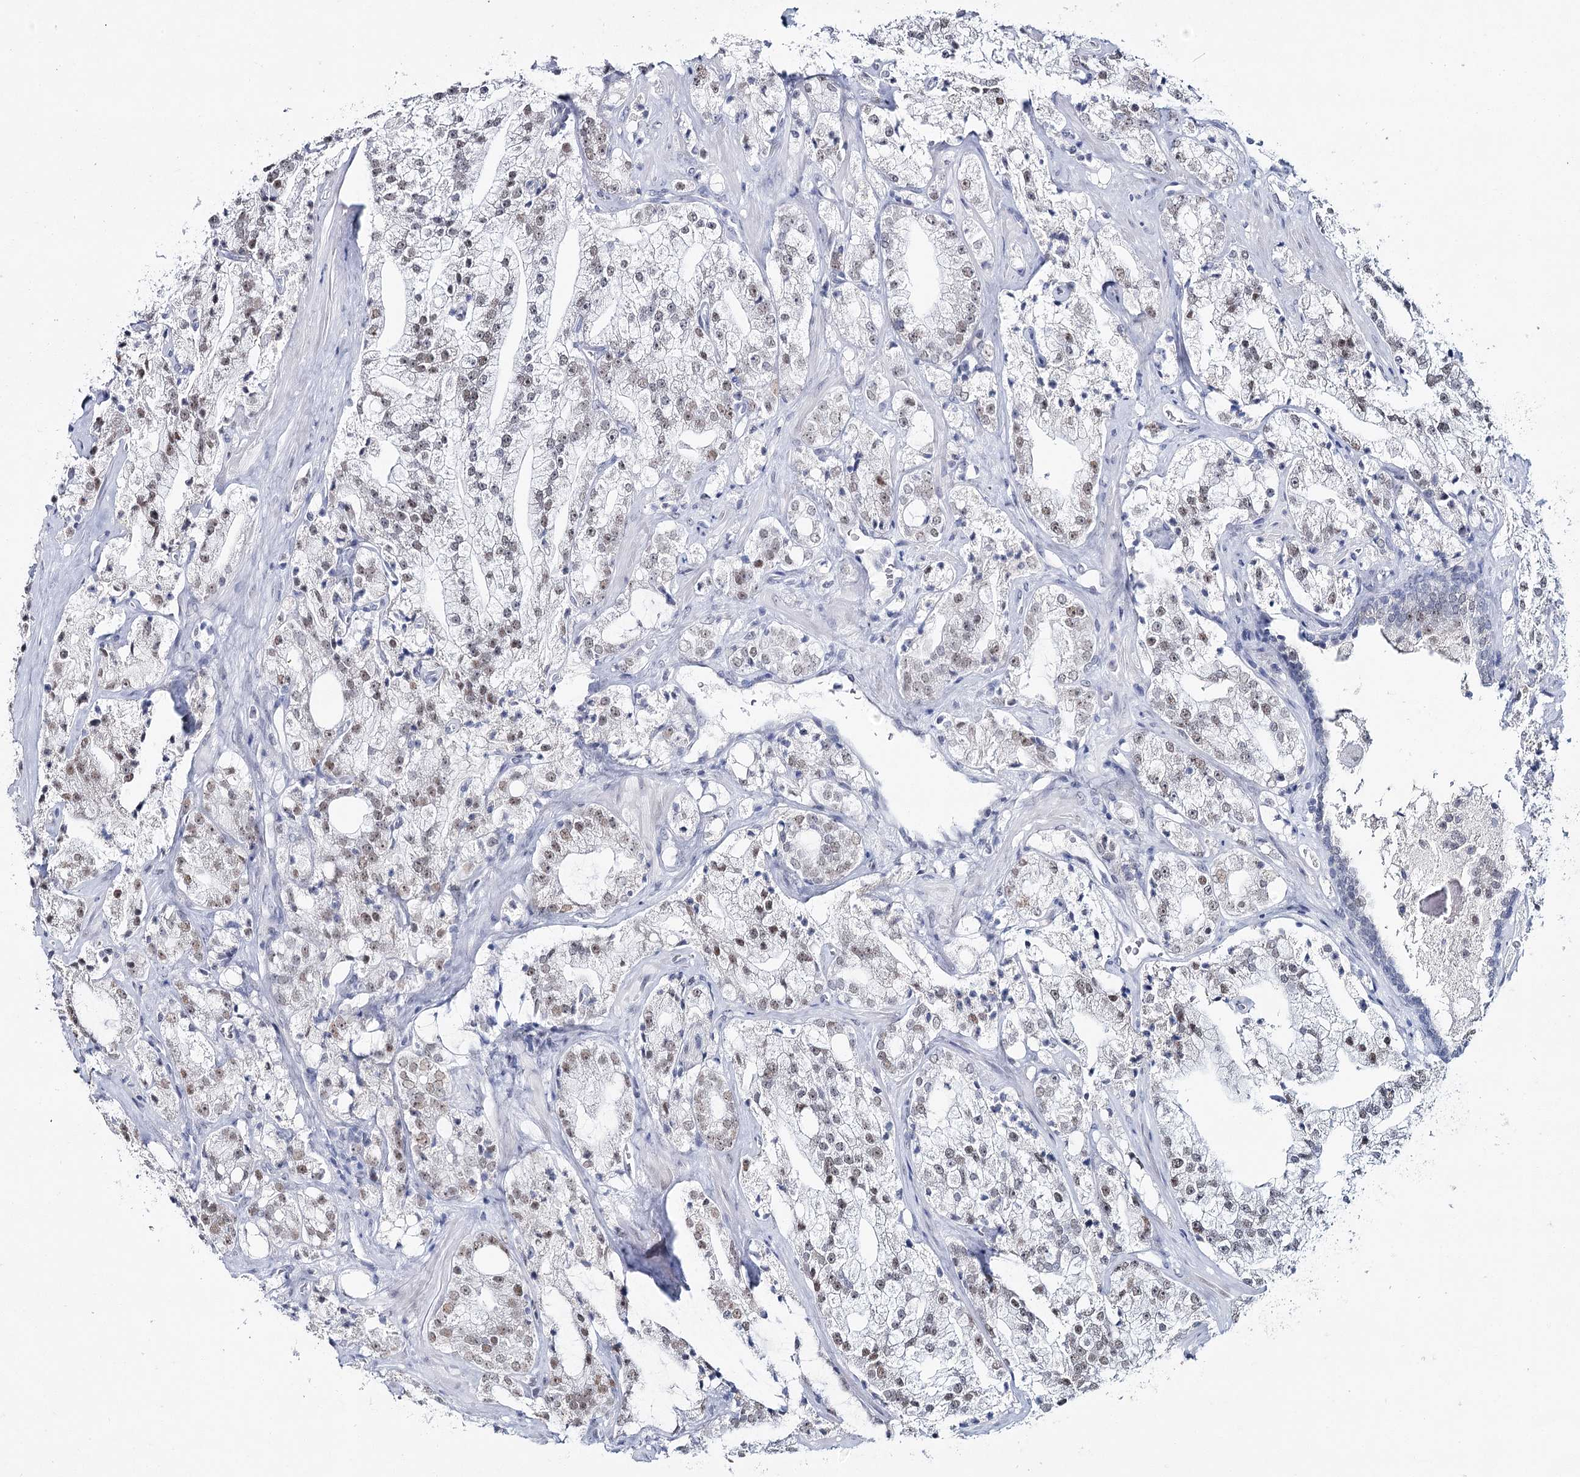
{"staining": {"intensity": "moderate", "quantity": "25%-75%", "location": "nuclear"}, "tissue": "prostate cancer", "cell_type": "Tumor cells", "image_type": "cancer", "snomed": [{"axis": "morphology", "description": "Adenocarcinoma, High grade"}, {"axis": "topography", "description": "Prostate"}], "caption": "Immunohistochemical staining of human prostate cancer shows moderate nuclear protein expression in approximately 25%-75% of tumor cells.", "gene": "ZC3H8", "patient": {"sex": "male", "age": 64}}